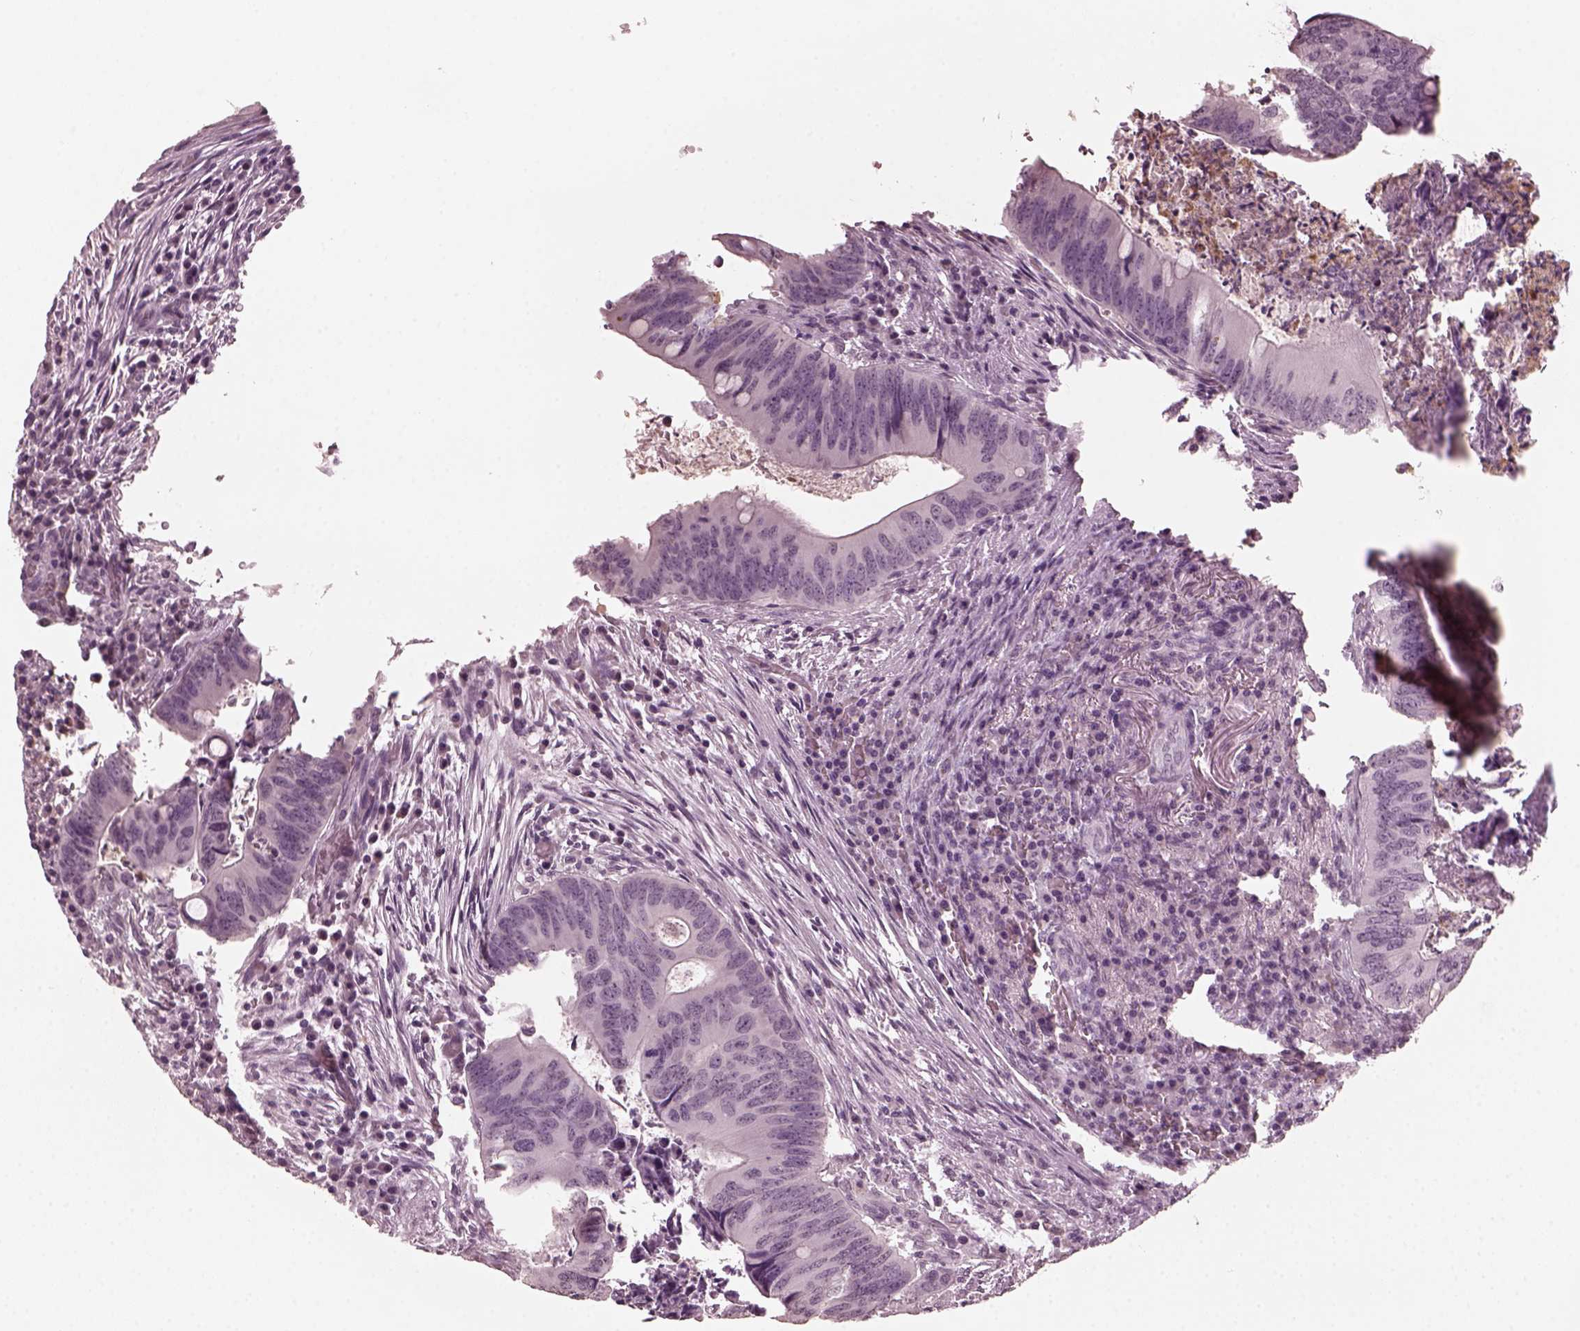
{"staining": {"intensity": "negative", "quantity": "none", "location": "none"}, "tissue": "colorectal cancer", "cell_type": "Tumor cells", "image_type": "cancer", "snomed": [{"axis": "morphology", "description": "Adenocarcinoma, NOS"}, {"axis": "topography", "description": "Colon"}], "caption": "Tumor cells are negative for protein expression in human adenocarcinoma (colorectal). (DAB IHC visualized using brightfield microscopy, high magnification).", "gene": "KRT79", "patient": {"sex": "female", "age": 74}}